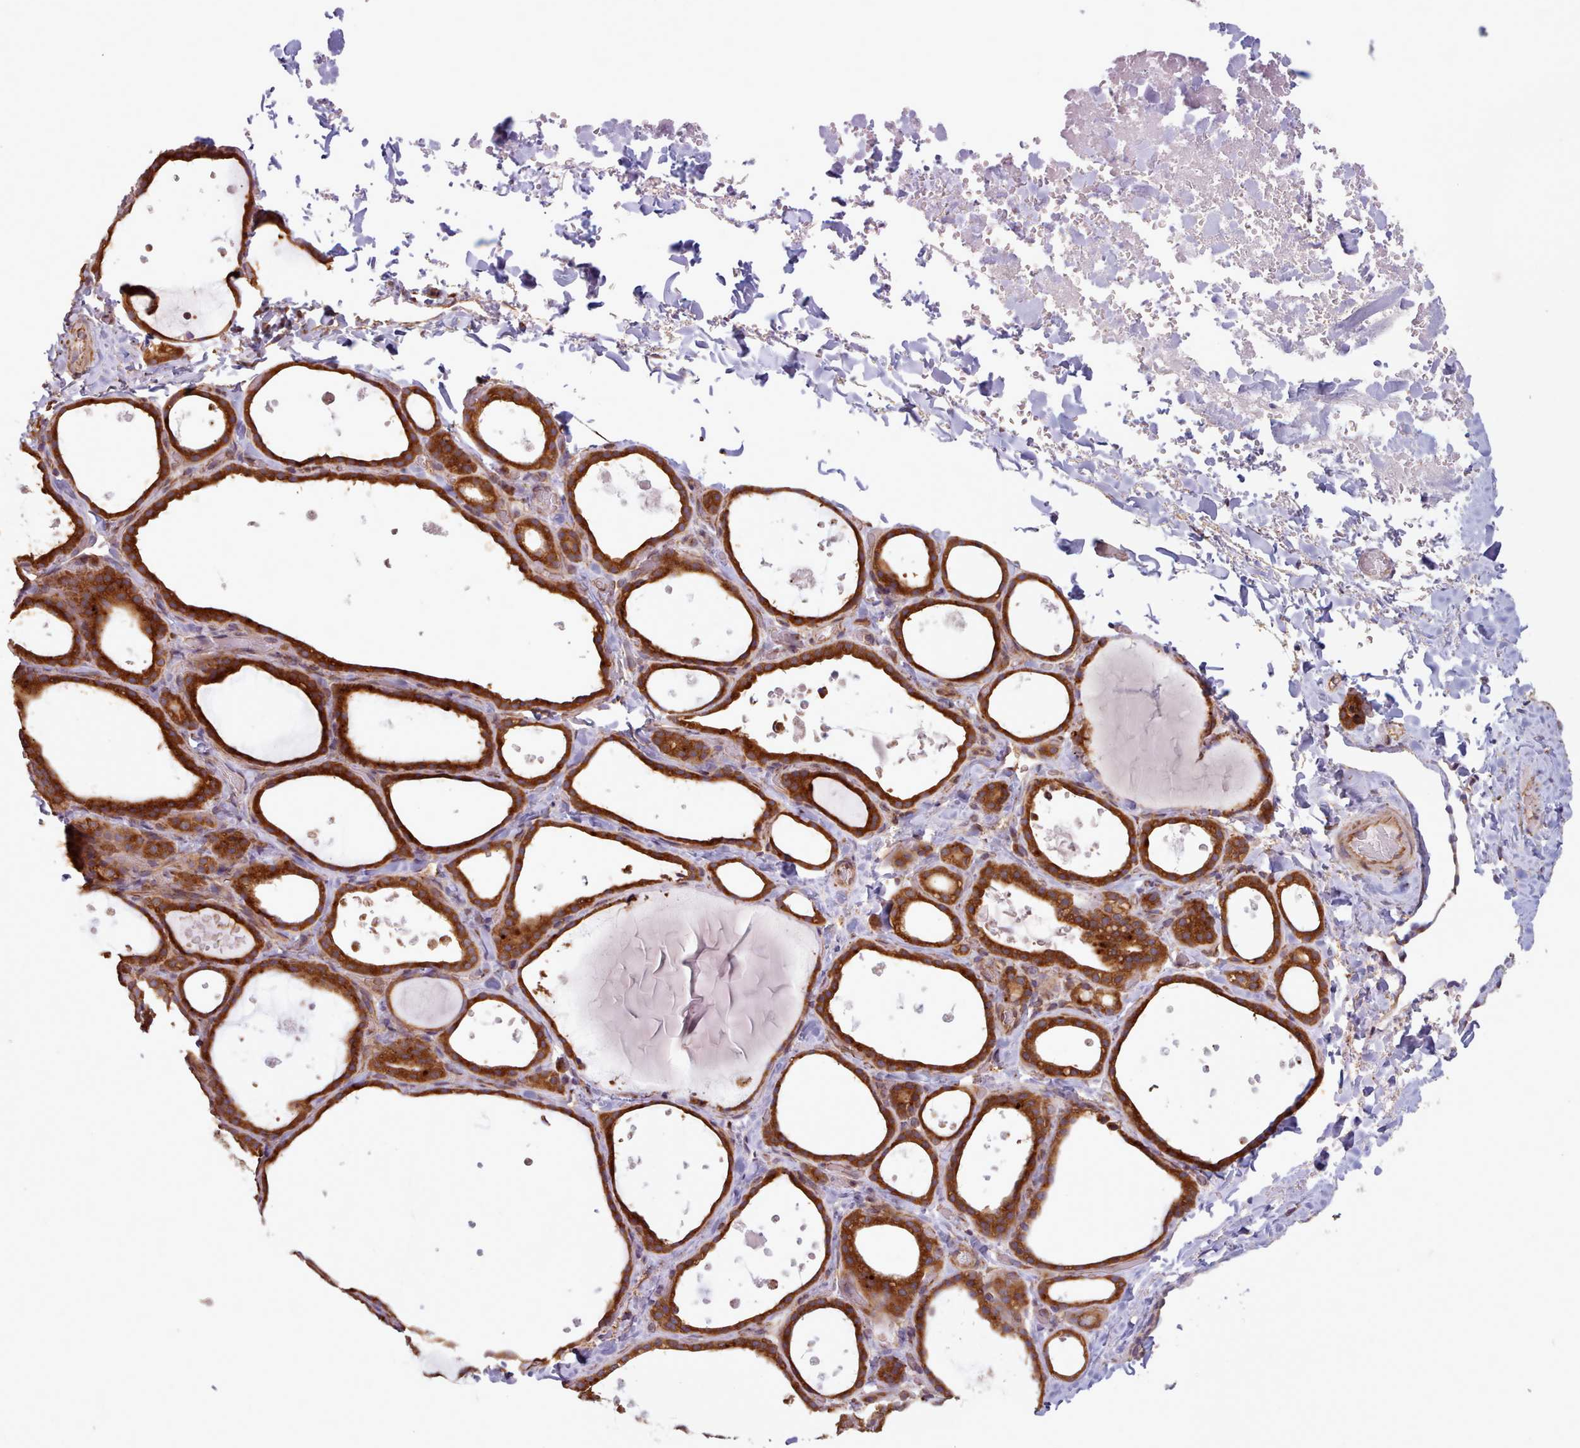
{"staining": {"intensity": "strong", "quantity": ">75%", "location": "cytoplasmic/membranous"}, "tissue": "thyroid gland", "cell_type": "Glandular cells", "image_type": "normal", "snomed": [{"axis": "morphology", "description": "Normal tissue, NOS"}, {"axis": "topography", "description": "Thyroid gland"}], "caption": "A brown stain labels strong cytoplasmic/membranous expression of a protein in glandular cells of benign thyroid gland. The staining is performed using DAB brown chromogen to label protein expression. The nuclei are counter-stained blue using hematoxylin.", "gene": "CRYBG1", "patient": {"sex": "female", "age": 44}}